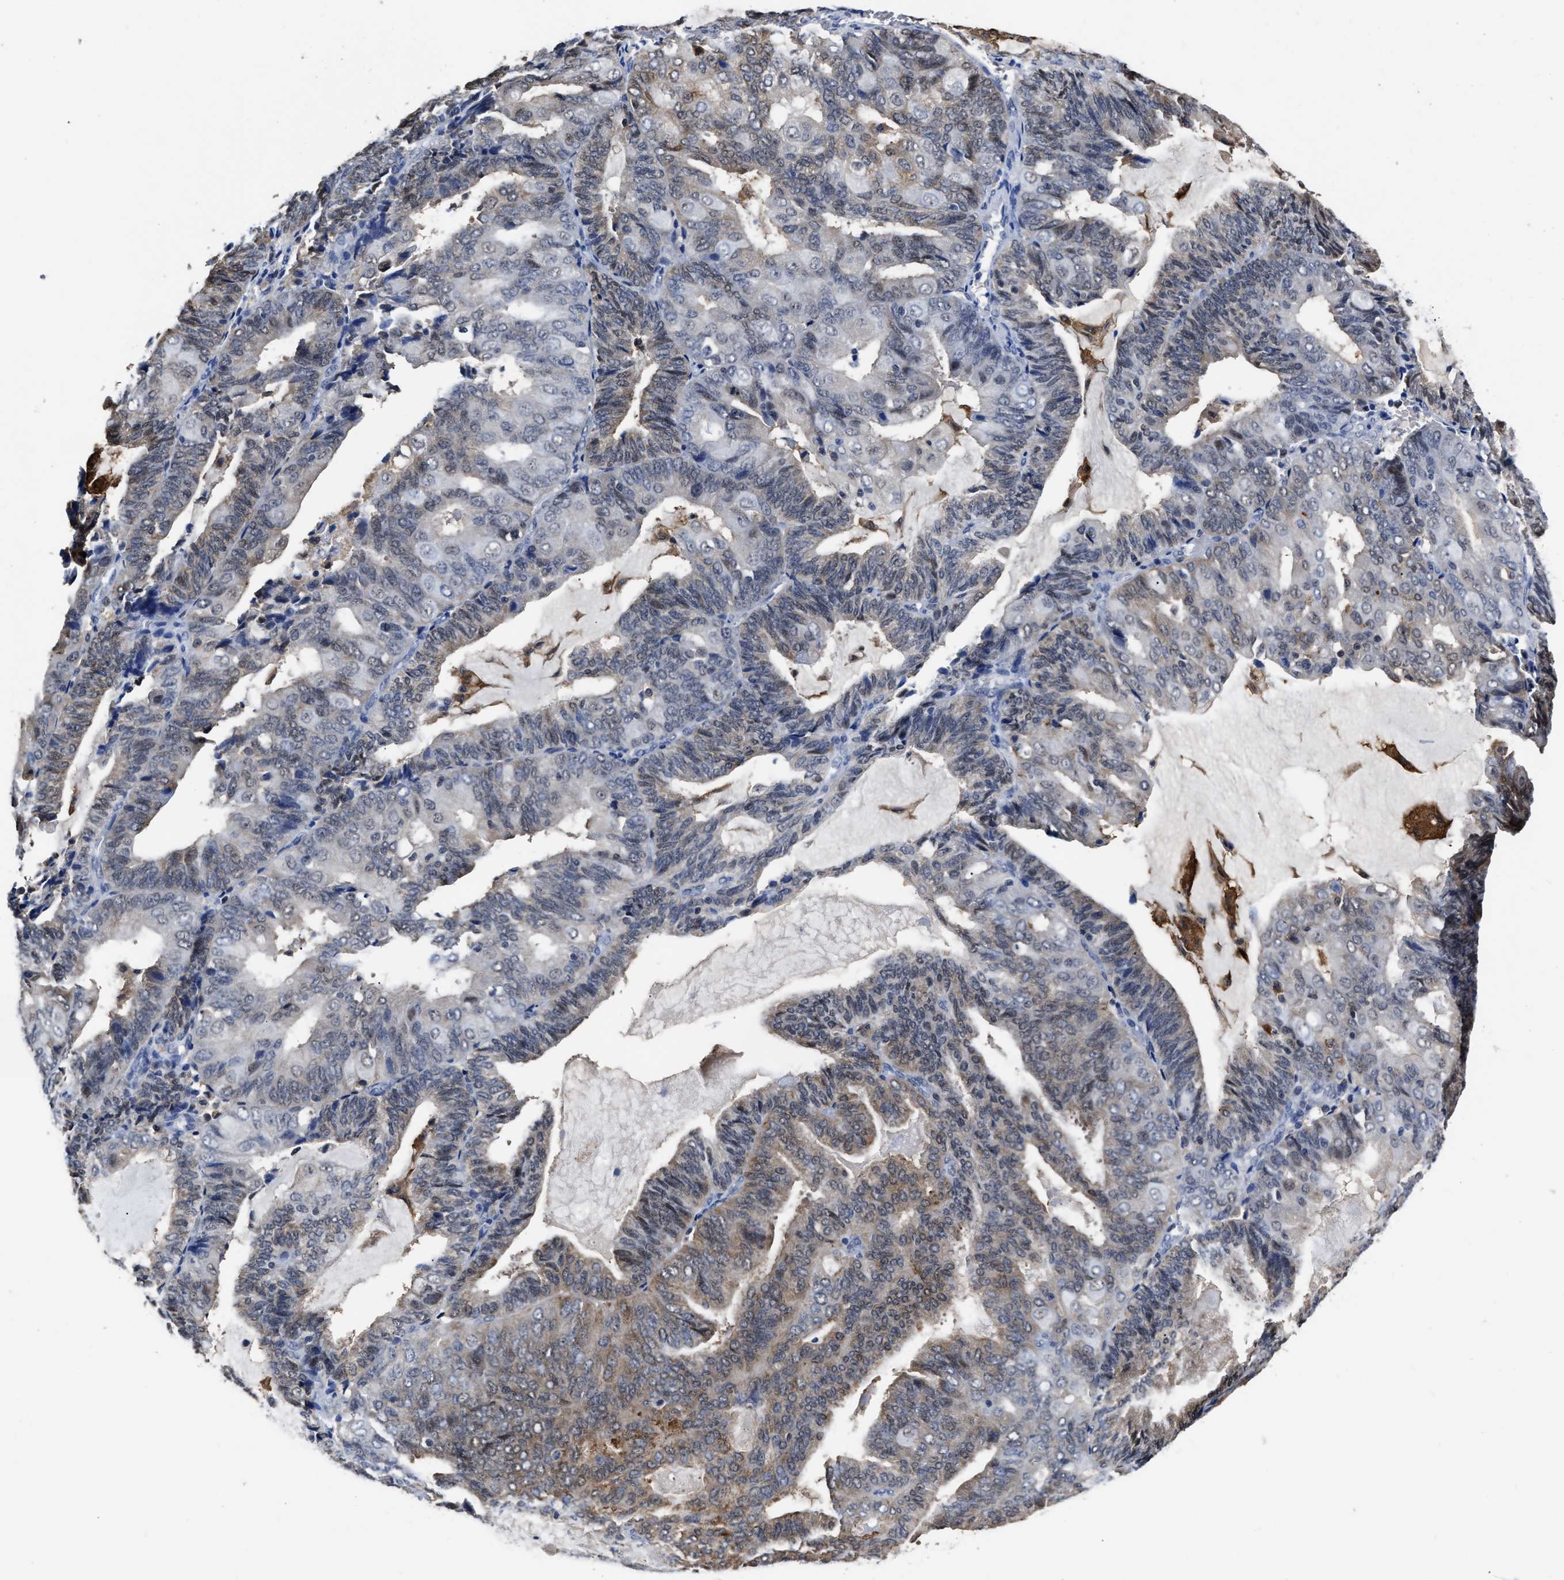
{"staining": {"intensity": "weak", "quantity": "25%-75%", "location": "cytoplasmic/membranous"}, "tissue": "endometrial cancer", "cell_type": "Tumor cells", "image_type": "cancer", "snomed": [{"axis": "morphology", "description": "Adenocarcinoma, NOS"}, {"axis": "topography", "description": "Endometrium"}], "caption": "A histopathology image showing weak cytoplasmic/membranous positivity in approximately 25%-75% of tumor cells in endometrial cancer, as visualized by brown immunohistochemical staining.", "gene": "PRPF4B", "patient": {"sex": "female", "age": 81}}